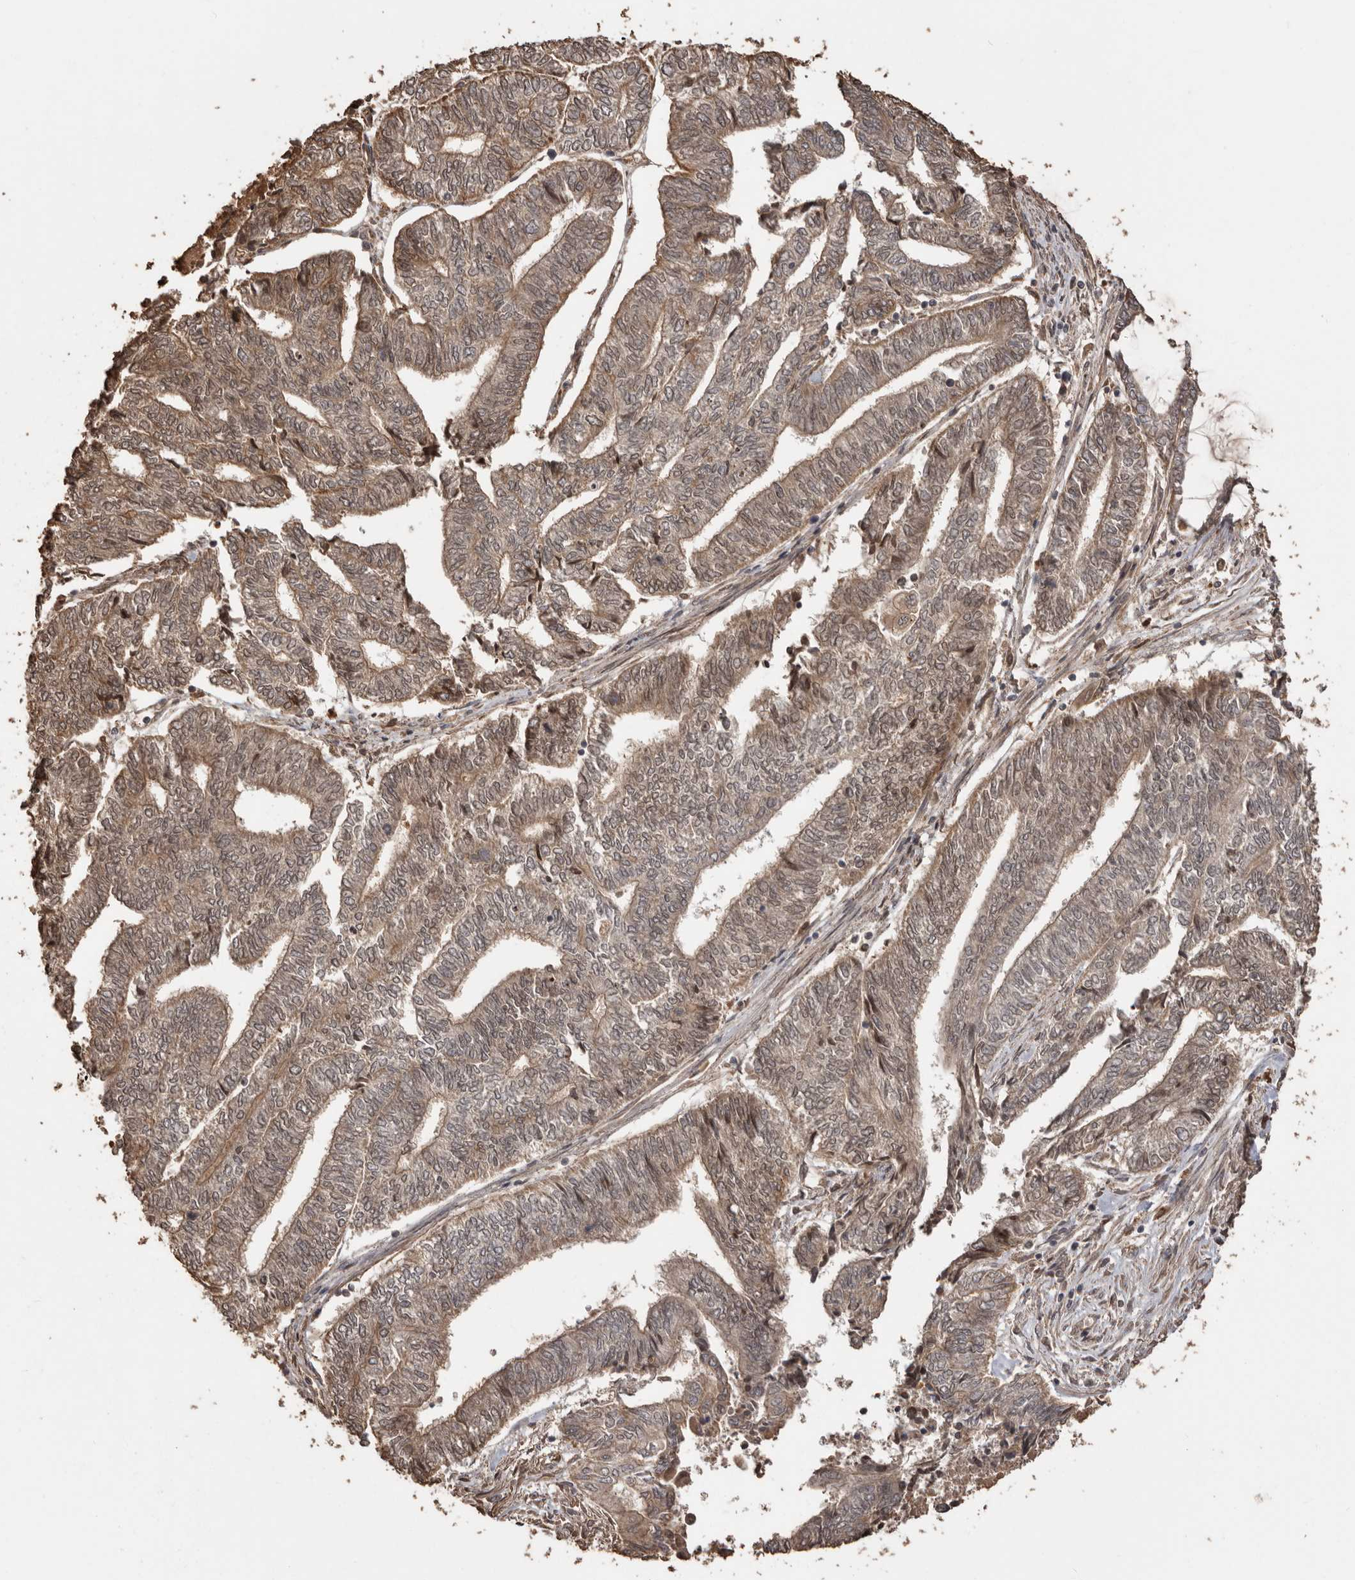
{"staining": {"intensity": "moderate", "quantity": ">75%", "location": "cytoplasmic/membranous,nuclear"}, "tissue": "endometrial cancer", "cell_type": "Tumor cells", "image_type": "cancer", "snomed": [{"axis": "morphology", "description": "Adenocarcinoma, NOS"}, {"axis": "topography", "description": "Uterus"}, {"axis": "topography", "description": "Endometrium"}], "caption": "Endometrial adenocarcinoma stained with DAB immunohistochemistry (IHC) reveals medium levels of moderate cytoplasmic/membranous and nuclear expression in about >75% of tumor cells. (brown staining indicates protein expression, while blue staining denotes nuclei).", "gene": "NUP43", "patient": {"sex": "female", "age": 70}}